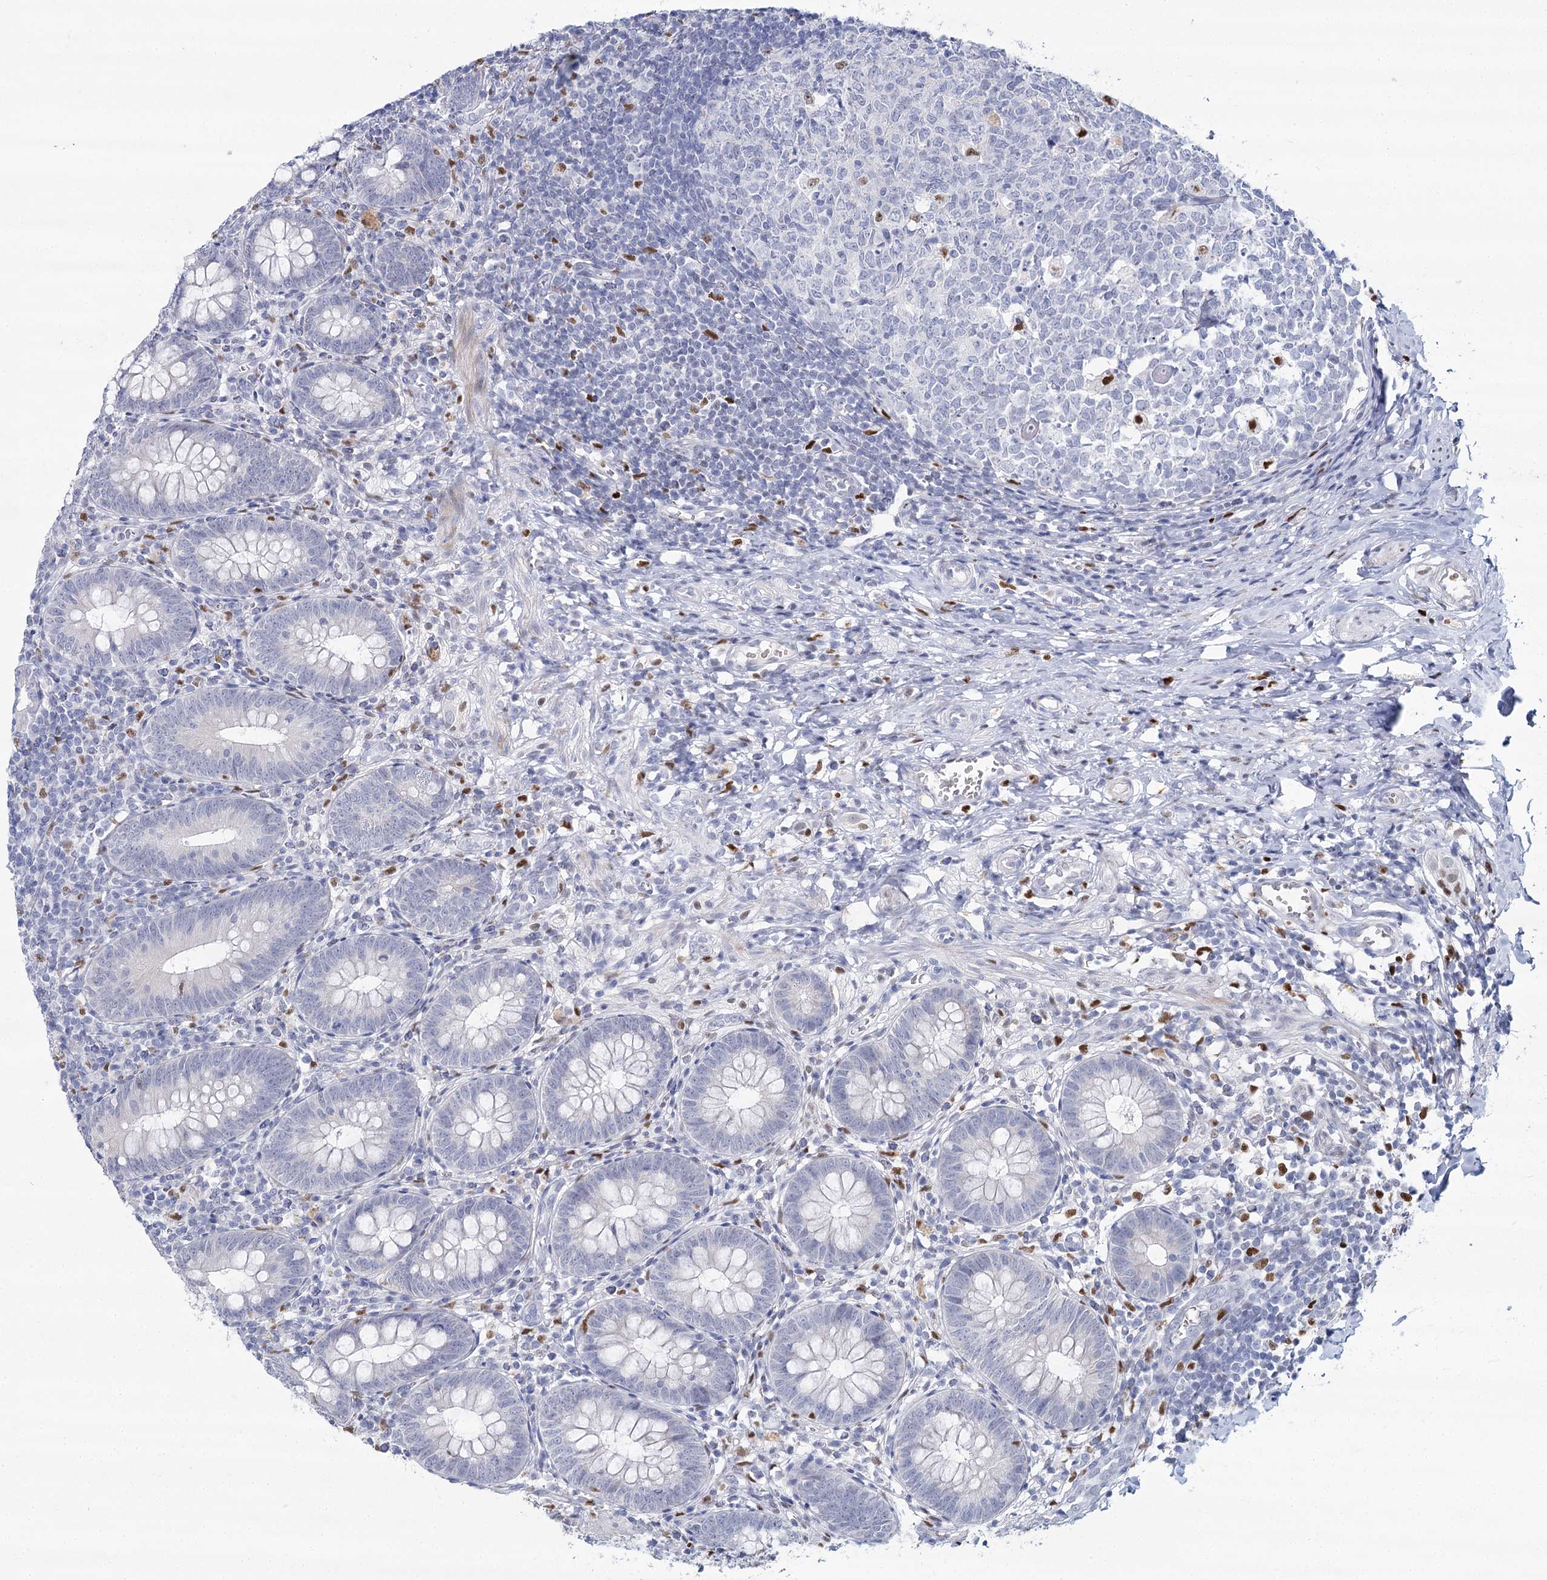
{"staining": {"intensity": "negative", "quantity": "none", "location": "none"}, "tissue": "appendix", "cell_type": "Glandular cells", "image_type": "normal", "snomed": [{"axis": "morphology", "description": "Normal tissue, NOS"}, {"axis": "topography", "description": "Appendix"}], "caption": "Immunohistochemistry (IHC) micrograph of benign appendix stained for a protein (brown), which displays no staining in glandular cells. (DAB (3,3'-diaminobenzidine) immunohistochemistry visualized using brightfield microscopy, high magnification).", "gene": "IGSF3", "patient": {"sex": "male", "age": 14}}